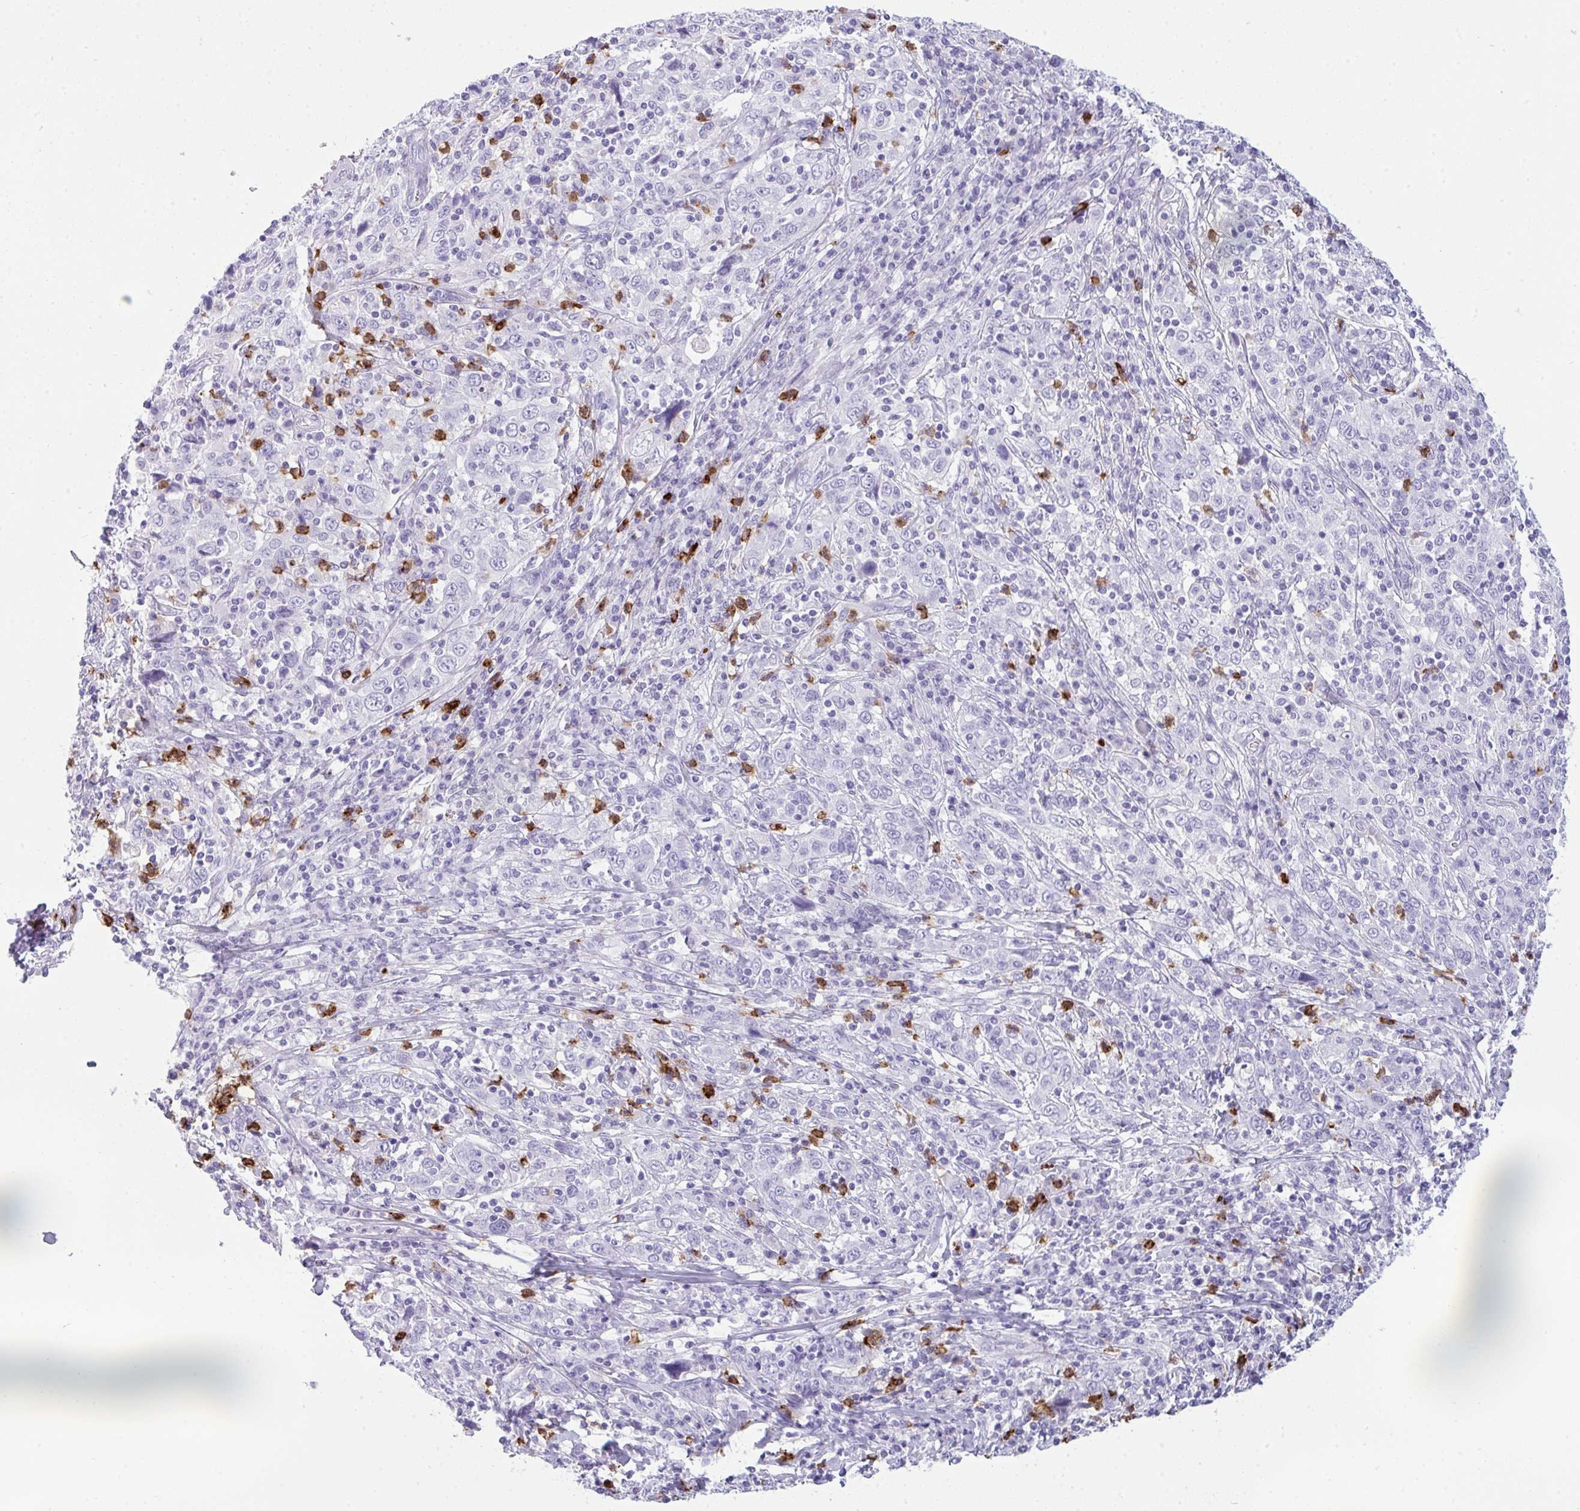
{"staining": {"intensity": "negative", "quantity": "none", "location": "none"}, "tissue": "cervical cancer", "cell_type": "Tumor cells", "image_type": "cancer", "snomed": [{"axis": "morphology", "description": "Squamous cell carcinoma, NOS"}, {"axis": "topography", "description": "Cervix"}], "caption": "Immunohistochemistry (IHC) histopathology image of neoplastic tissue: human cervical cancer (squamous cell carcinoma) stained with DAB (3,3'-diaminobenzidine) demonstrates no significant protein staining in tumor cells.", "gene": "ARHGAP42", "patient": {"sex": "female", "age": 46}}